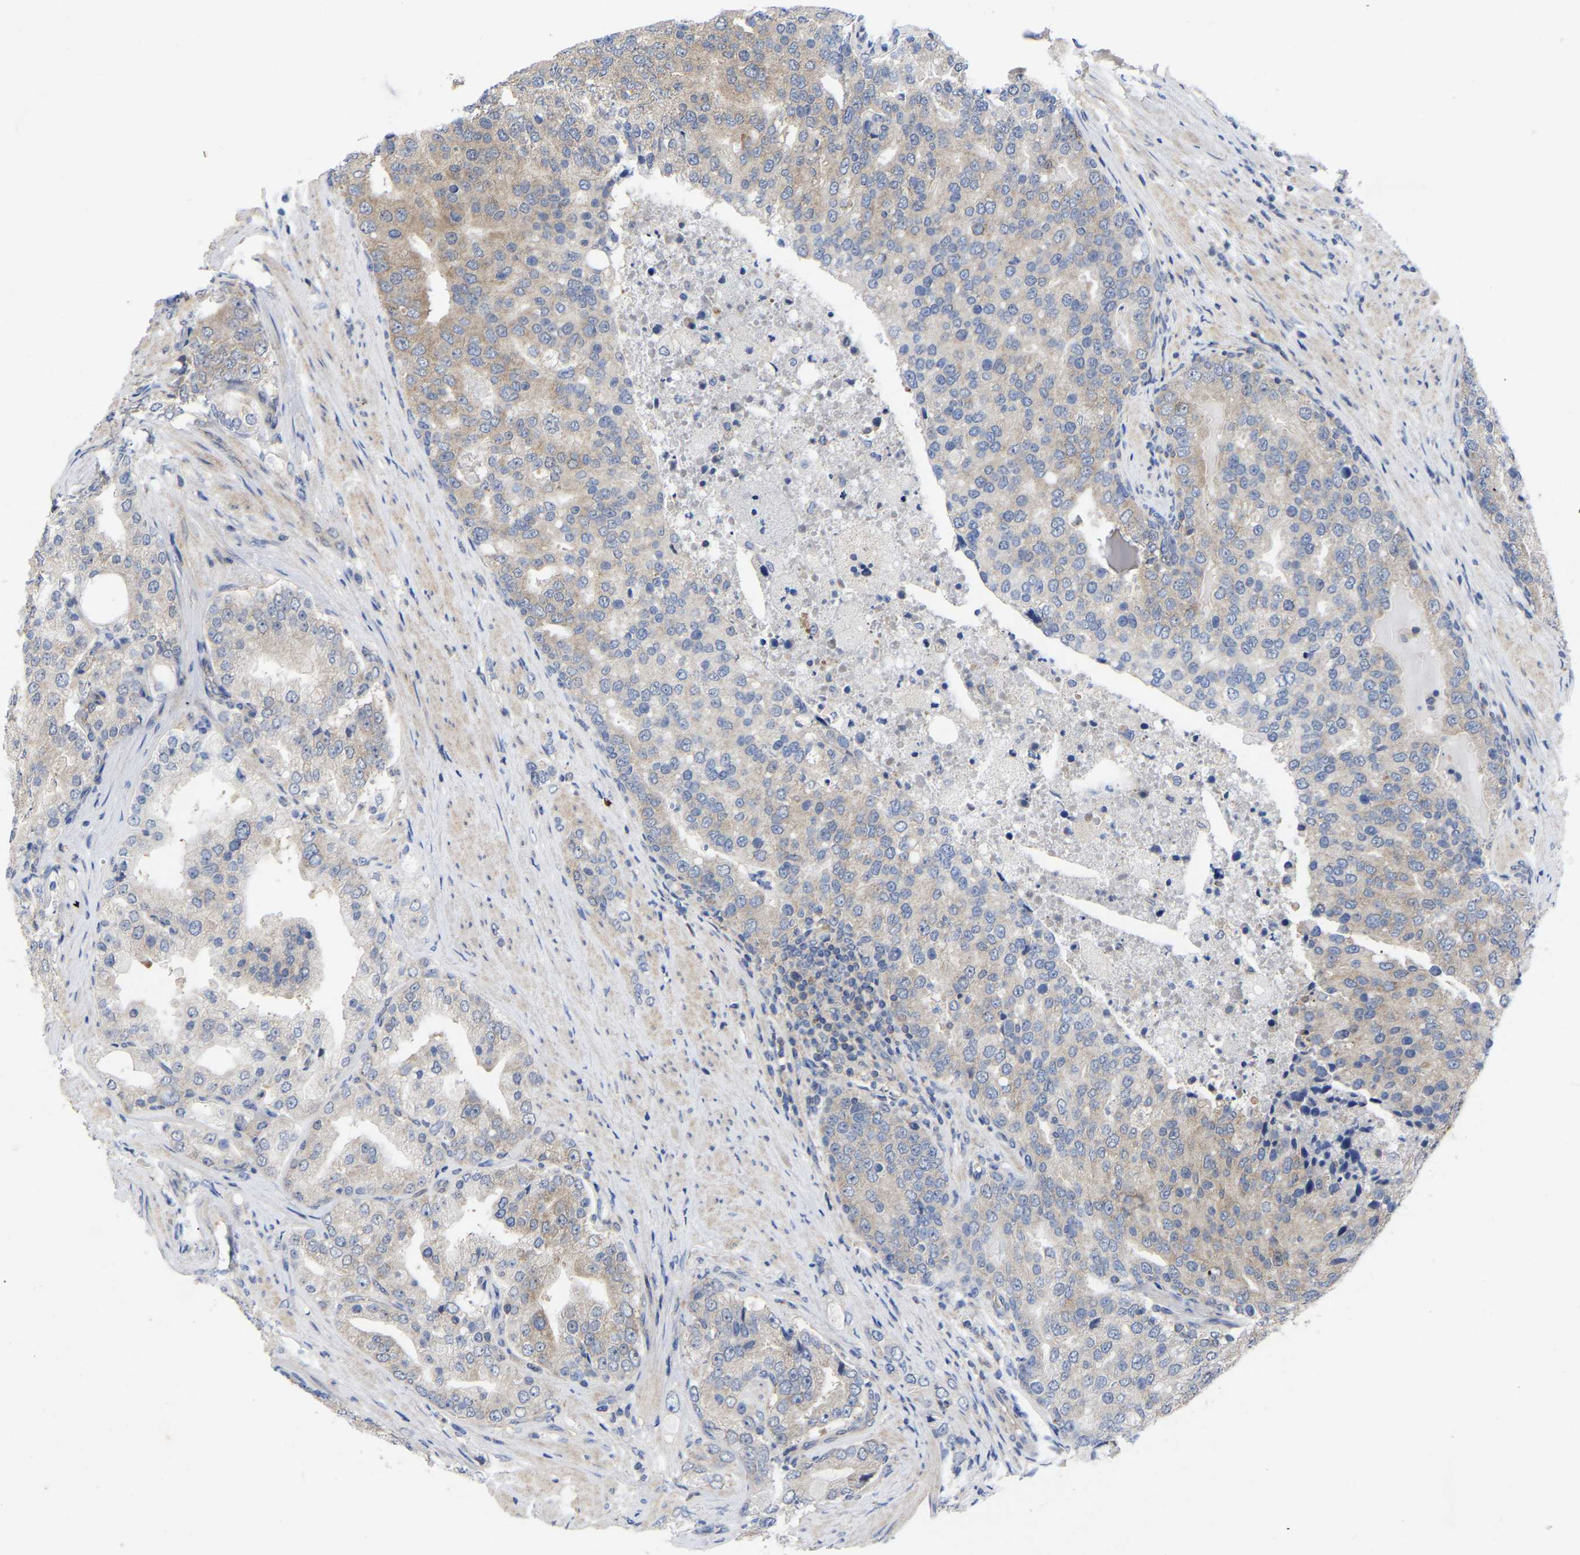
{"staining": {"intensity": "weak", "quantity": "<25%", "location": "cytoplasmic/membranous"}, "tissue": "prostate cancer", "cell_type": "Tumor cells", "image_type": "cancer", "snomed": [{"axis": "morphology", "description": "Adenocarcinoma, High grade"}, {"axis": "topography", "description": "Prostate"}], "caption": "DAB (3,3'-diaminobenzidine) immunohistochemical staining of prostate high-grade adenocarcinoma exhibits no significant positivity in tumor cells.", "gene": "TCP1", "patient": {"sex": "male", "age": 50}}